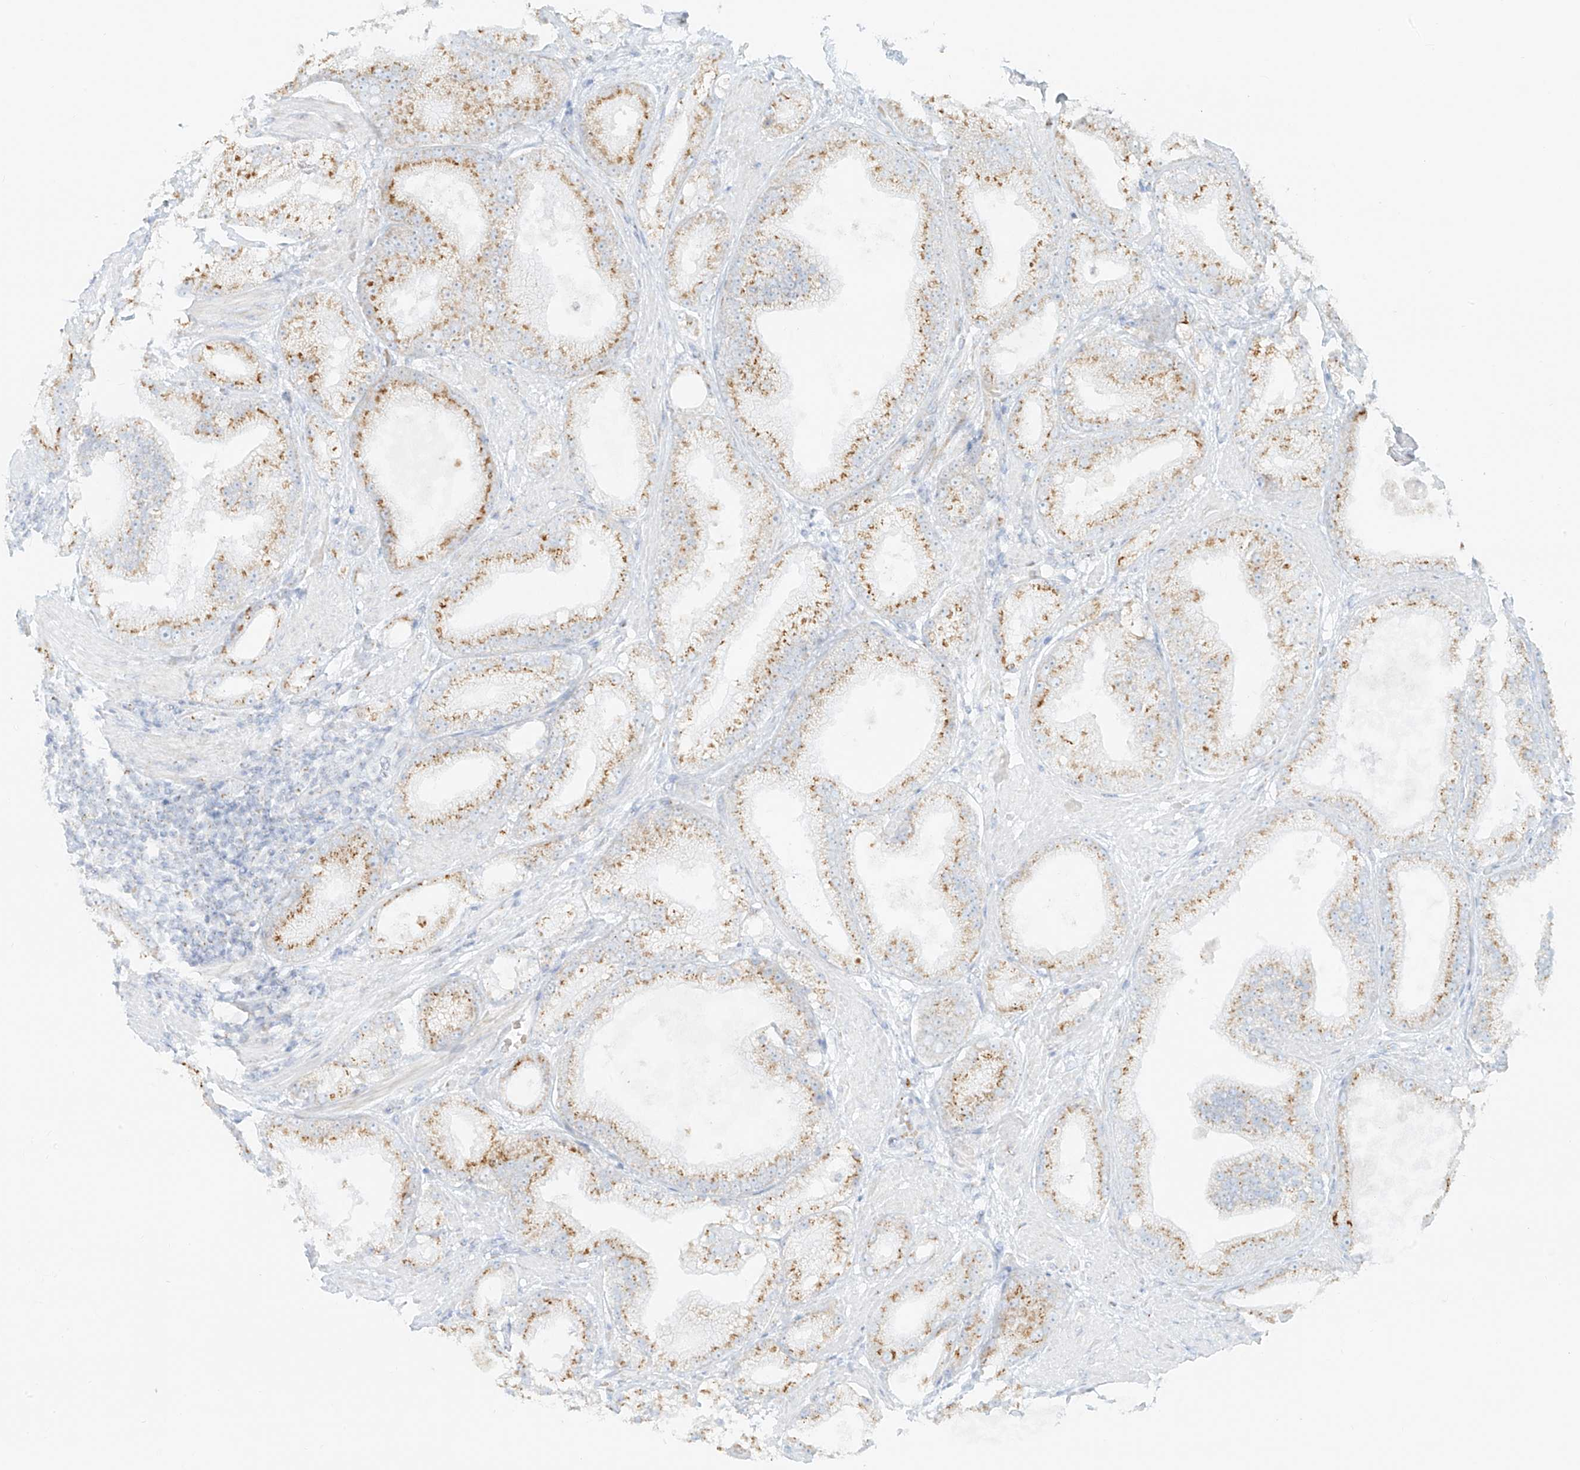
{"staining": {"intensity": "moderate", "quantity": ">75%", "location": "cytoplasmic/membranous"}, "tissue": "prostate cancer", "cell_type": "Tumor cells", "image_type": "cancer", "snomed": [{"axis": "morphology", "description": "Adenocarcinoma, Low grade"}, {"axis": "topography", "description": "Prostate"}], "caption": "Human prostate cancer stained with a brown dye shows moderate cytoplasmic/membranous positive staining in about >75% of tumor cells.", "gene": "TMEM87B", "patient": {"sex": "male", "age": 67}}